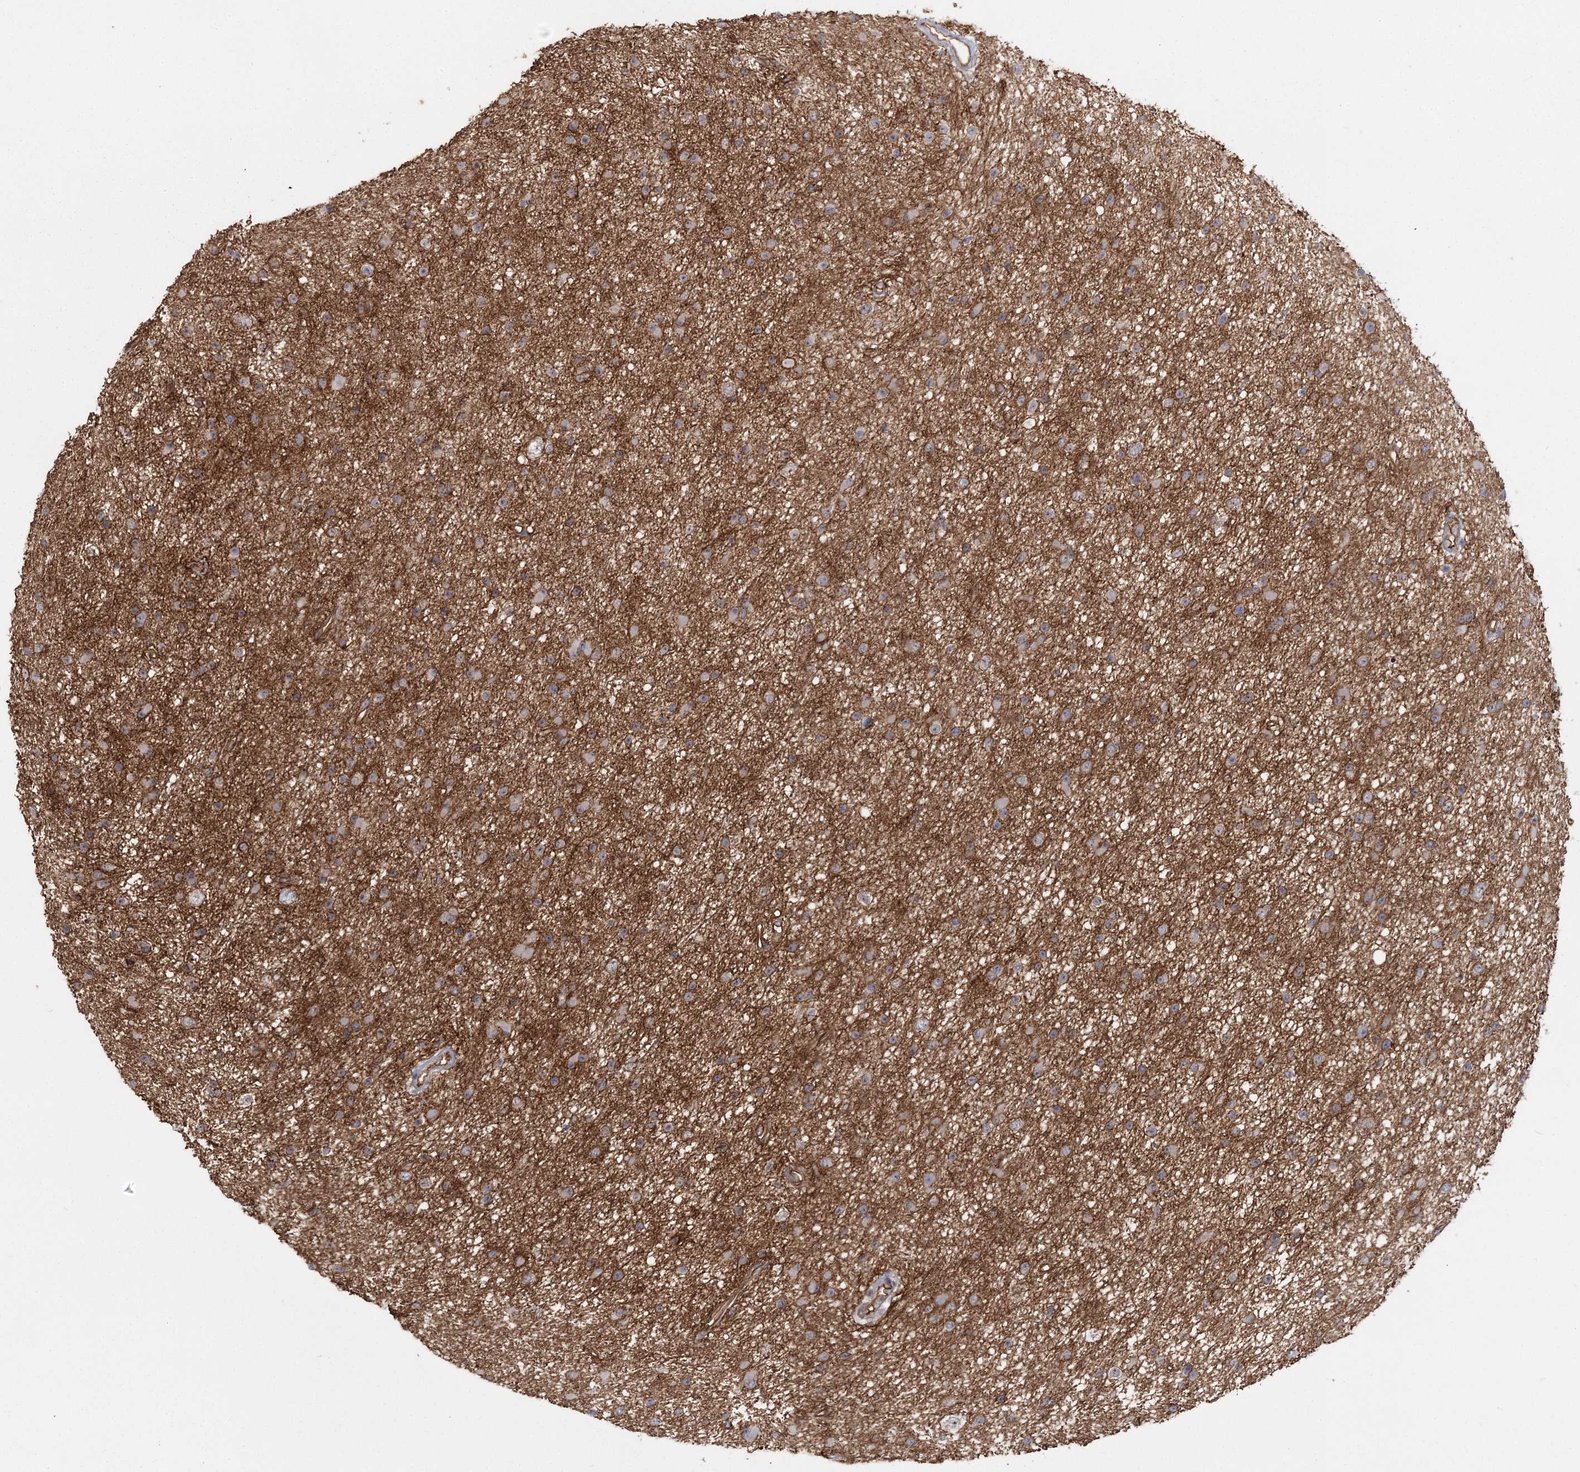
{"staining": {"intensity": "moderate", "quantity": ">75%", "location": "cytoplasmic/membranous"}, "tissue": "glioma", "cell_type": "Tumor cells", "image_type": "cancer", "snomed": [{"axis": "morphology", "description": "Glioma, malignant, Low grade"}, {"axis": "topography", "description": "Cerebral cortex"}], "caption": "Immunohistochemical staining of human glioma exhibits medium levels of moderate cytoplasmic/membranous staining in approximately >75% of tumor cells. (IHC, brightfield microscopy, high magnification).", "gene": "RPP14", "patient": {"sex": "female", "age": 39}}